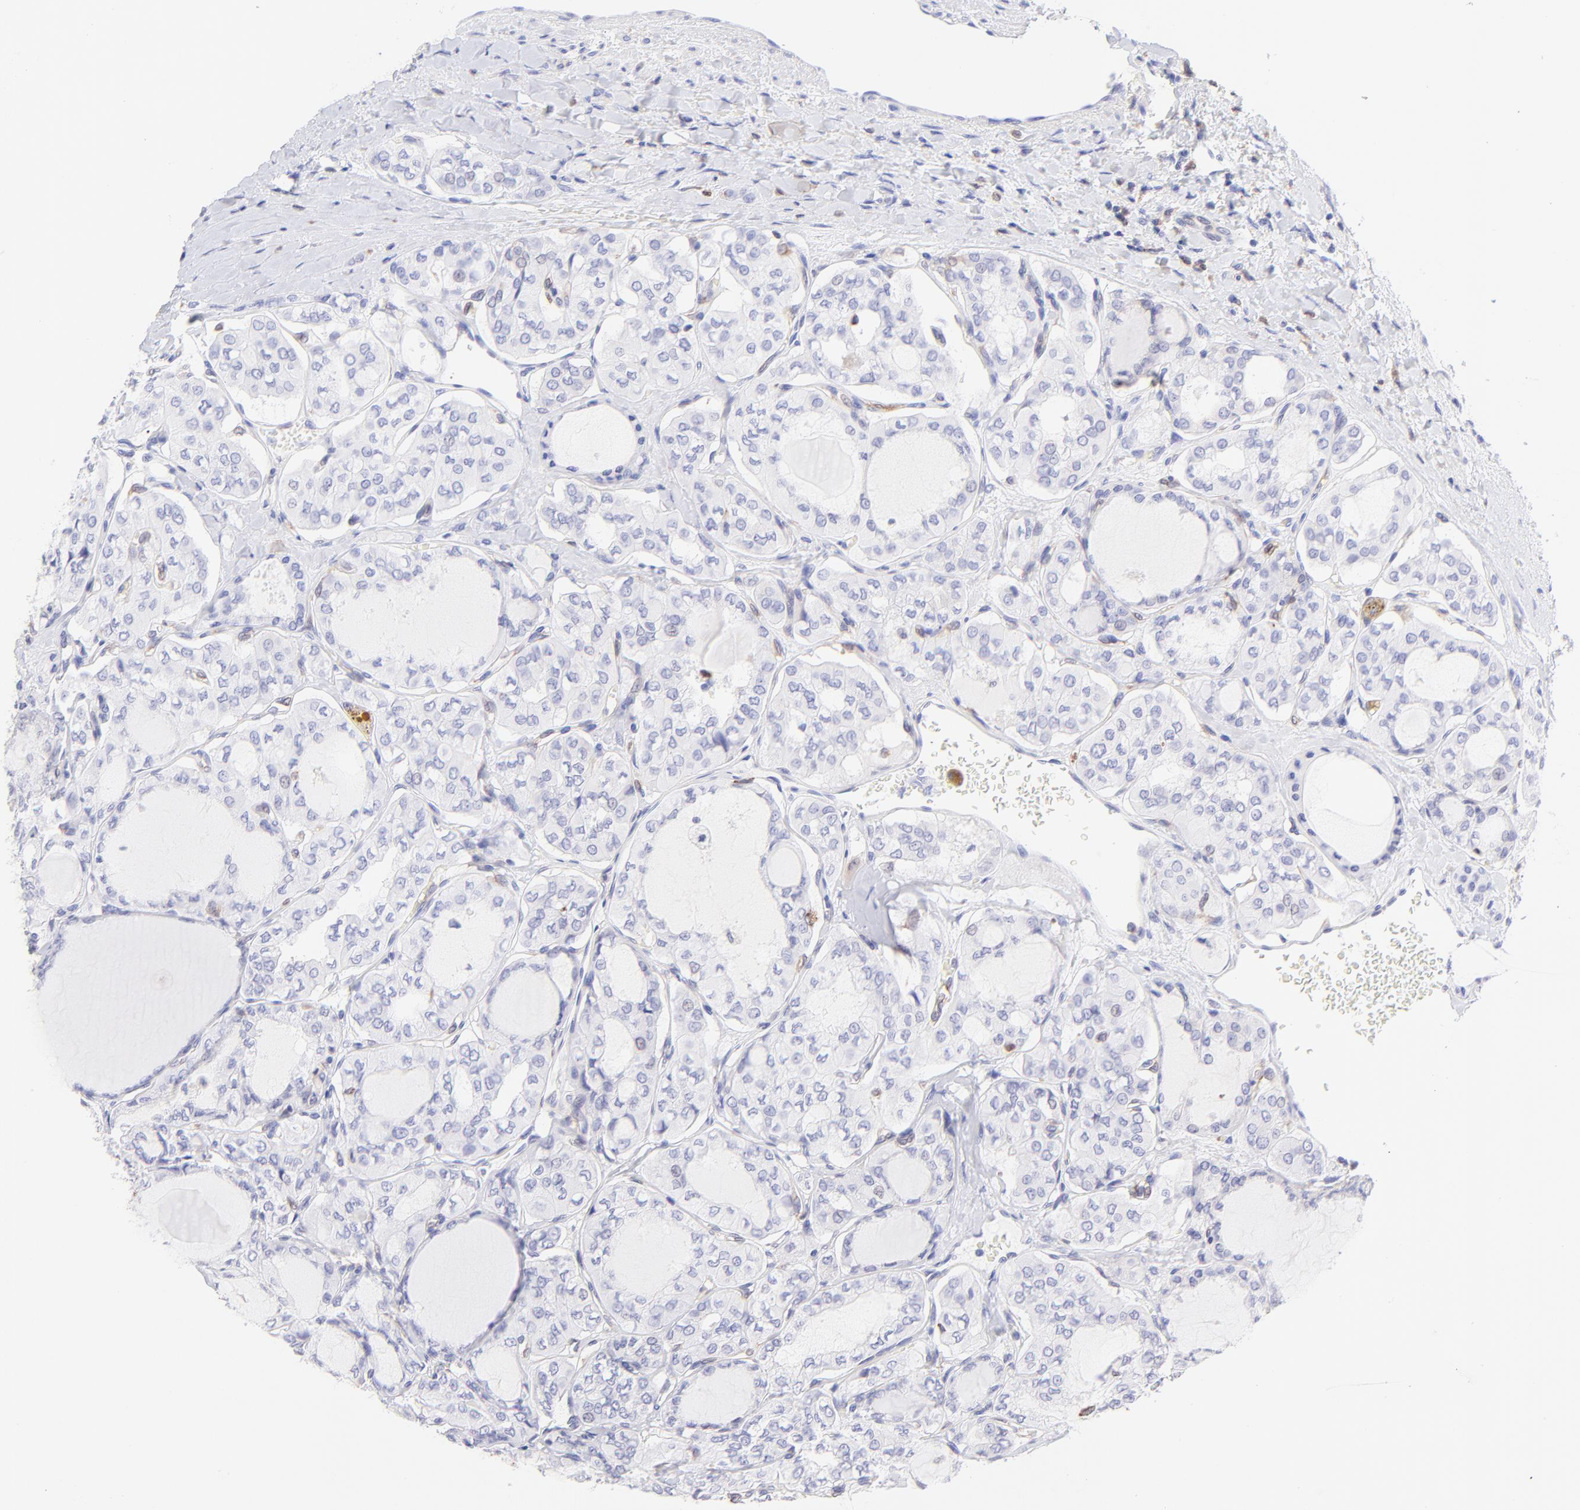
{"staining": {"intensity": "negative", "quantity": "none", "location": "none"}, "tissue": "thyroid cancer", "cell_type": "Tumor cells", "image_type": "cancer", "snomed": [{"axis": "morphology", "description": "Papillary adenocarcinoma, NOS"}, {"axis": "topography", "description": "Thyroid gland"}], "caption": "DAB (3,3'-diaminobenzidine) immunohistochemical staining of human papillary adenocarcinoma (thyroid) exhibits no significant positivity in tumor cells.", "gene": "IRAG2", "patient": {"sex": "male", "age": 20}}